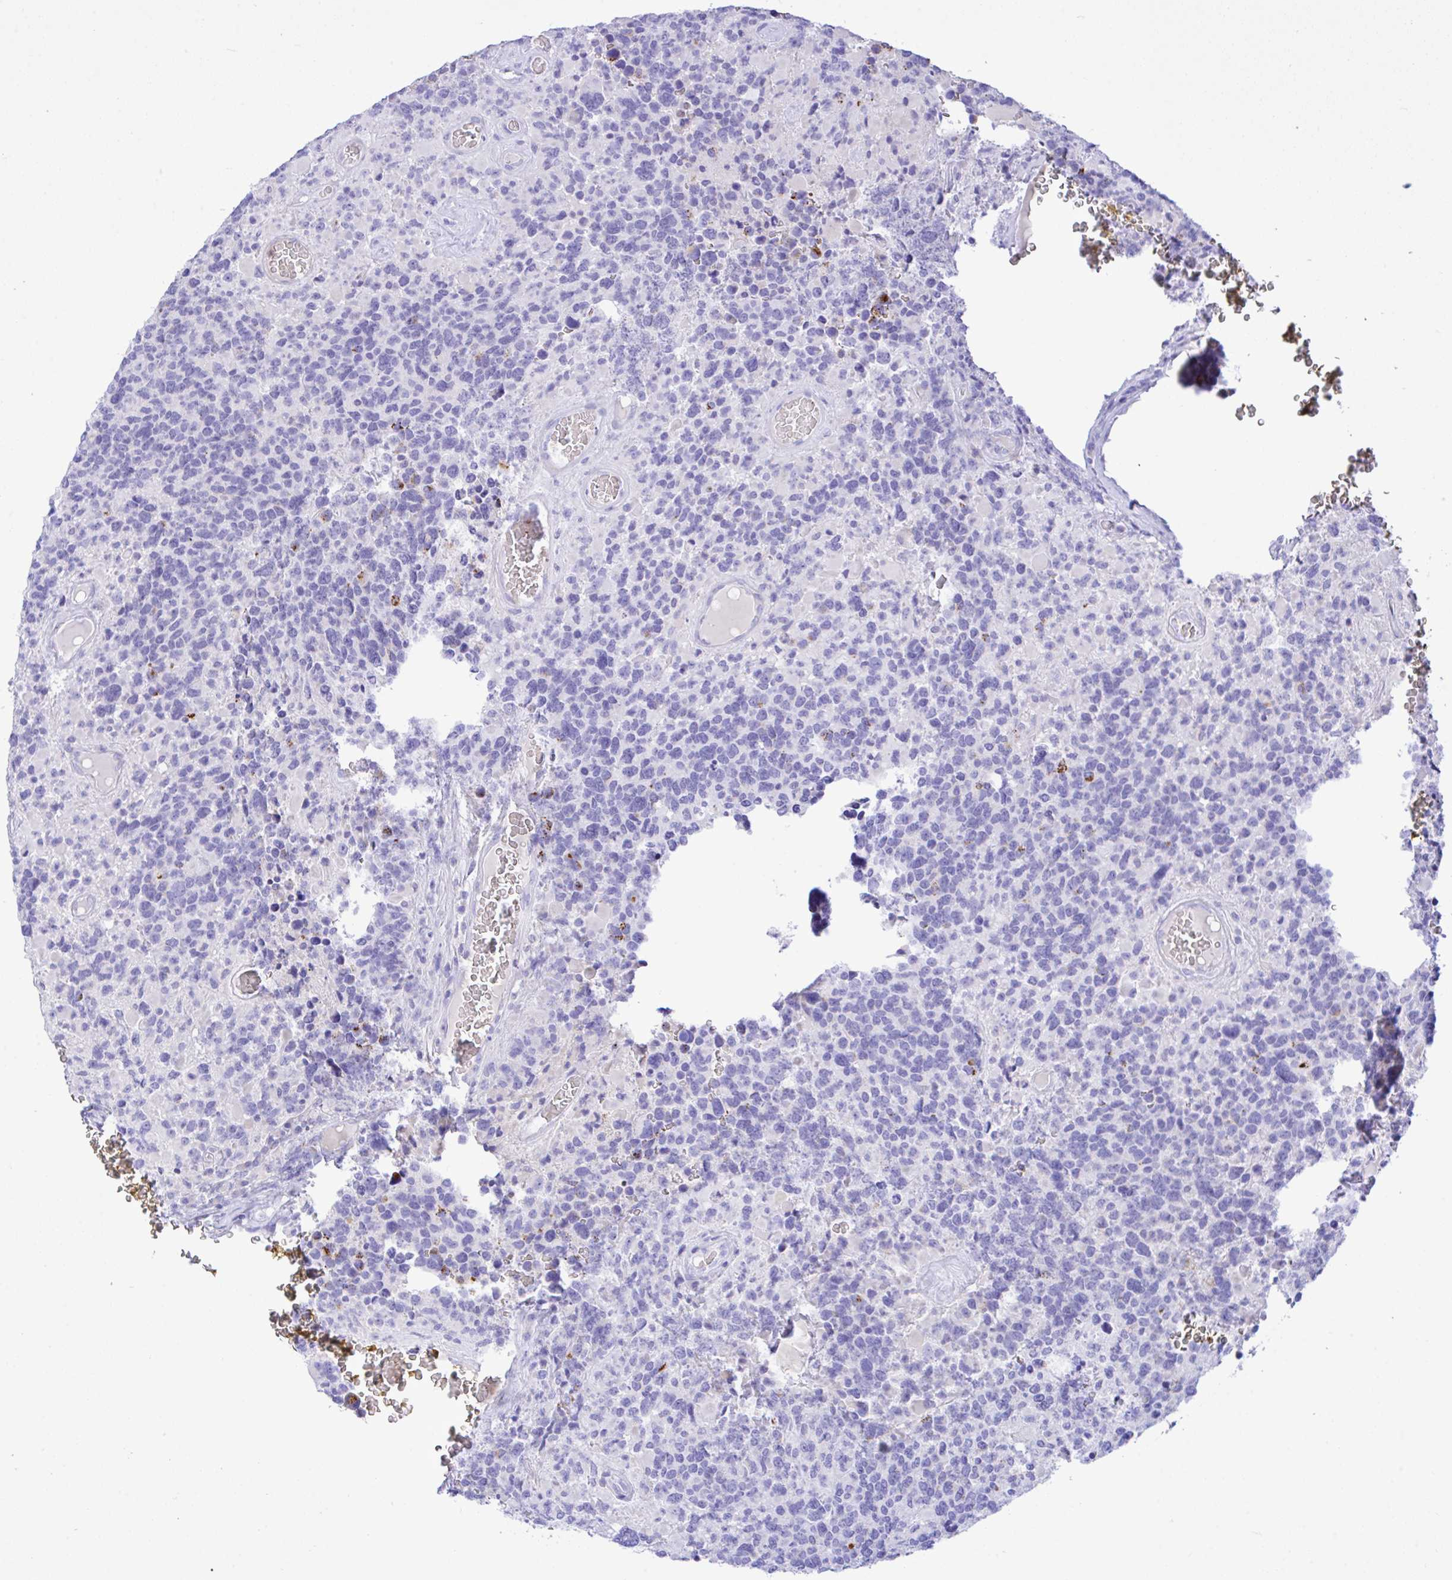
{"staining": {"intensity": "negative", "quantity": "none", "location": "none"}, "tissue": "glioma", "cell_type": "Tumor cells", "image_type": "cancer", "snomed": [{"axis": "morphology", "description": "Glioma, malignant, High grade"}, {"axis": "topography", "description": "Brain"}], "caption": "High magnification brightfield microscopy of malignant glioma (high-grade) stained with DAB (brown) and counterstained with hematoxylin (blue): tumor cells show no significant expression.", "gene": "ZNF221", "patient": {"sex": "female", "age": 40}}